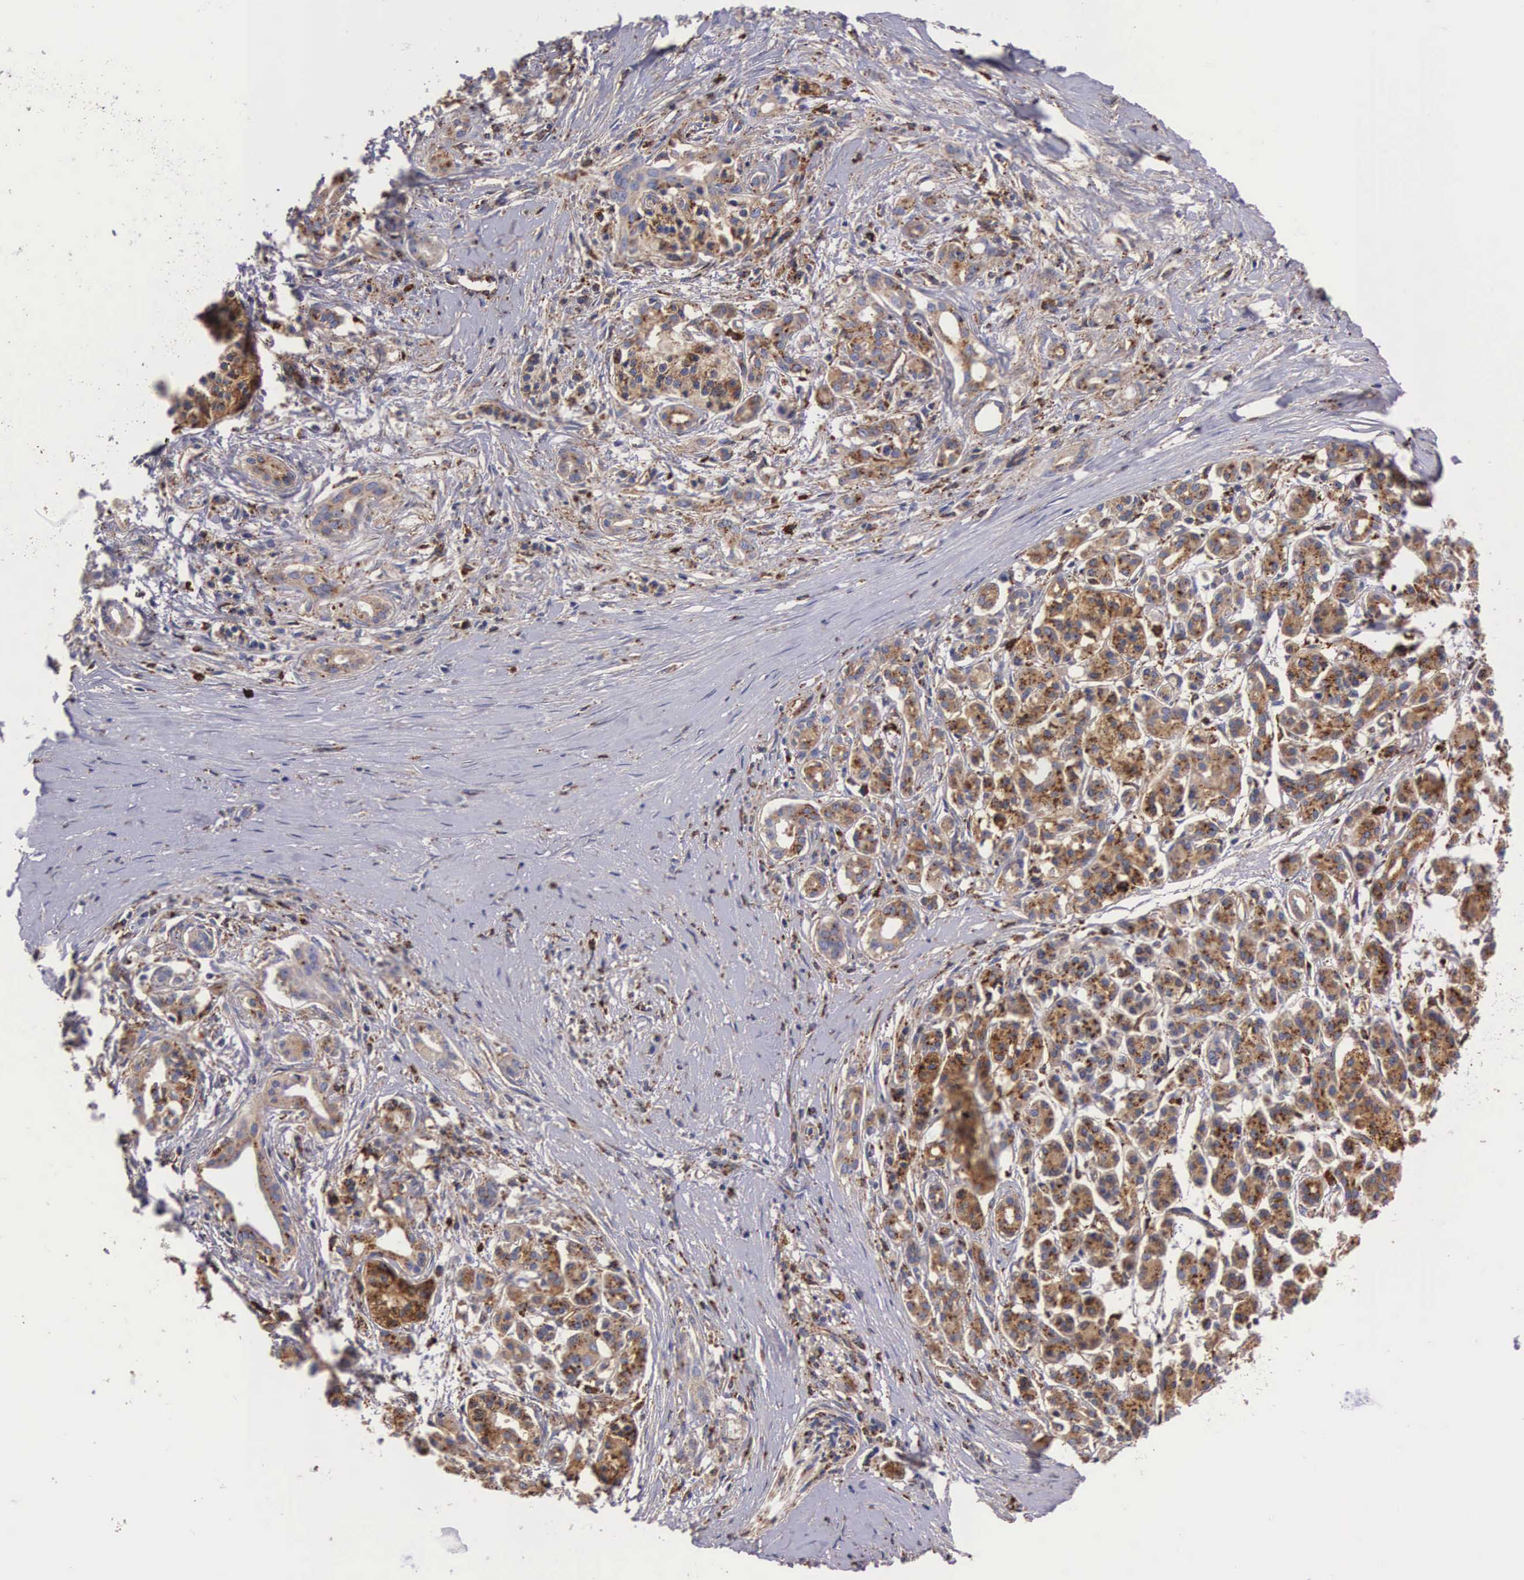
{"staining": {"intensity": "moderate", "quantity": "25%-75%", "location": "cytoplasmic/membranous"}, "tissue": "pancreatic cancer", "cell_type": "Tumor cells", "image_type": "cancer", "snomed": [{"axis": "morphology", "description": "Adenocarcinoma, NOS"}, {"axis": "topography", "description": "Pancreas"}], "caption": "Pancreatic cancer stained with a brown dye demonstrates moderate cytoplasmic/membranous positive expression in approximately 25%-75% of tumor cells.", "gene": "NAGA", "patient": {"sex": "male", "age": 59}}